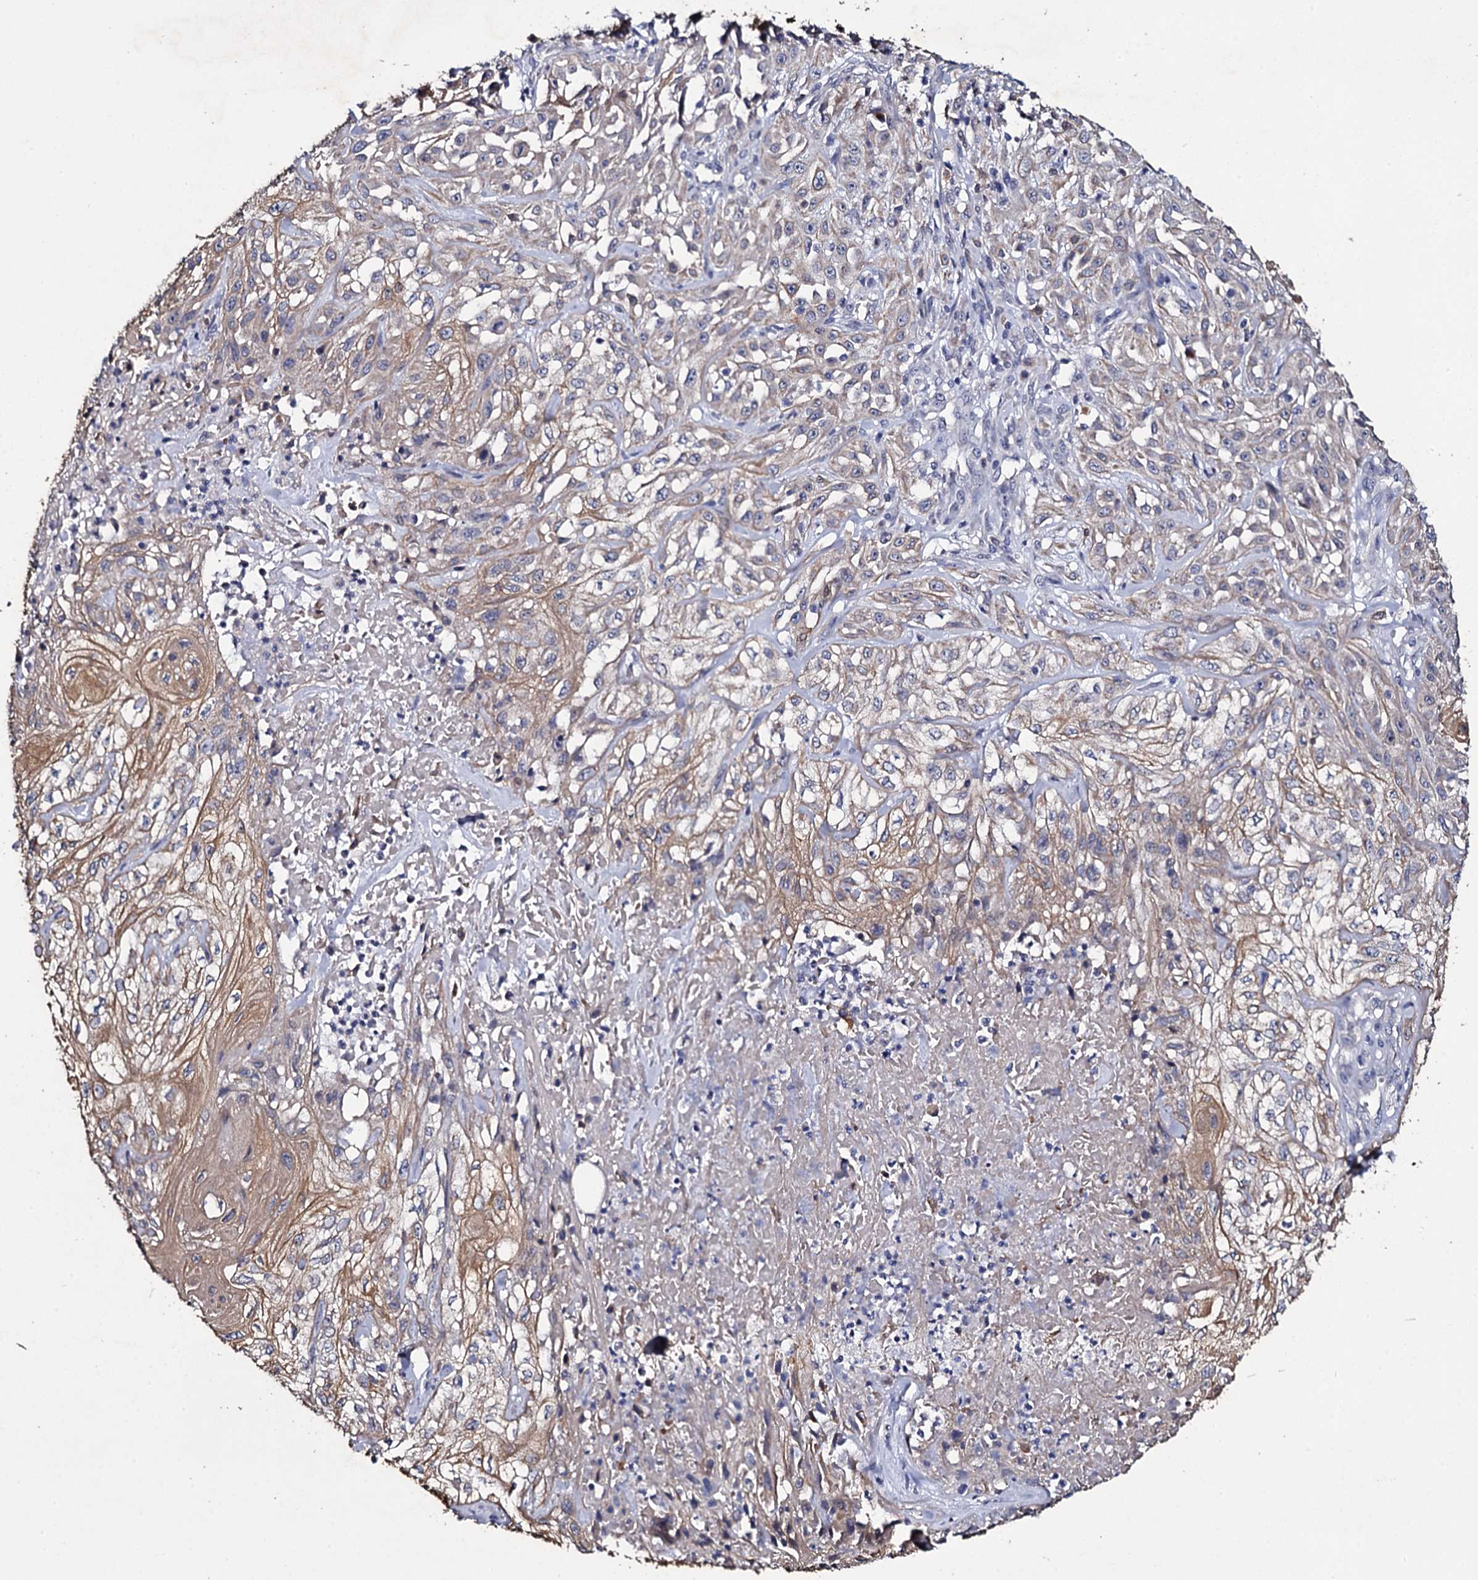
{"staining": {"intensity": "weak", "quantity": "25%-75%", "location": "cytoplasmic/membranous"}, "tissue": "skin cancer", "cell_type": "Tumor cells", "image_type": "cancer", "snomed": [{"axis": "morphology", "description": "Squamous cell carcinoma, NOS"}, {"axis": "morphology", "description": "Squamous cell carcinoma, metastatic, NOS"}, {"axis": "topography", "description": "Skin"}, {"axis": "topography", "description": "Lymph node"}], "caption": "Immunohistochemistry micrograph of human skin cancer (metastatic squamous cell carcinoma) stained for a protein (brown), which reveals low levels of weak cytoplasmic/membranous positivity in approximately 25%-75% of tumor cells.", "gene": "CRYL1", "patient": {"sex": "male", "age": 75}}